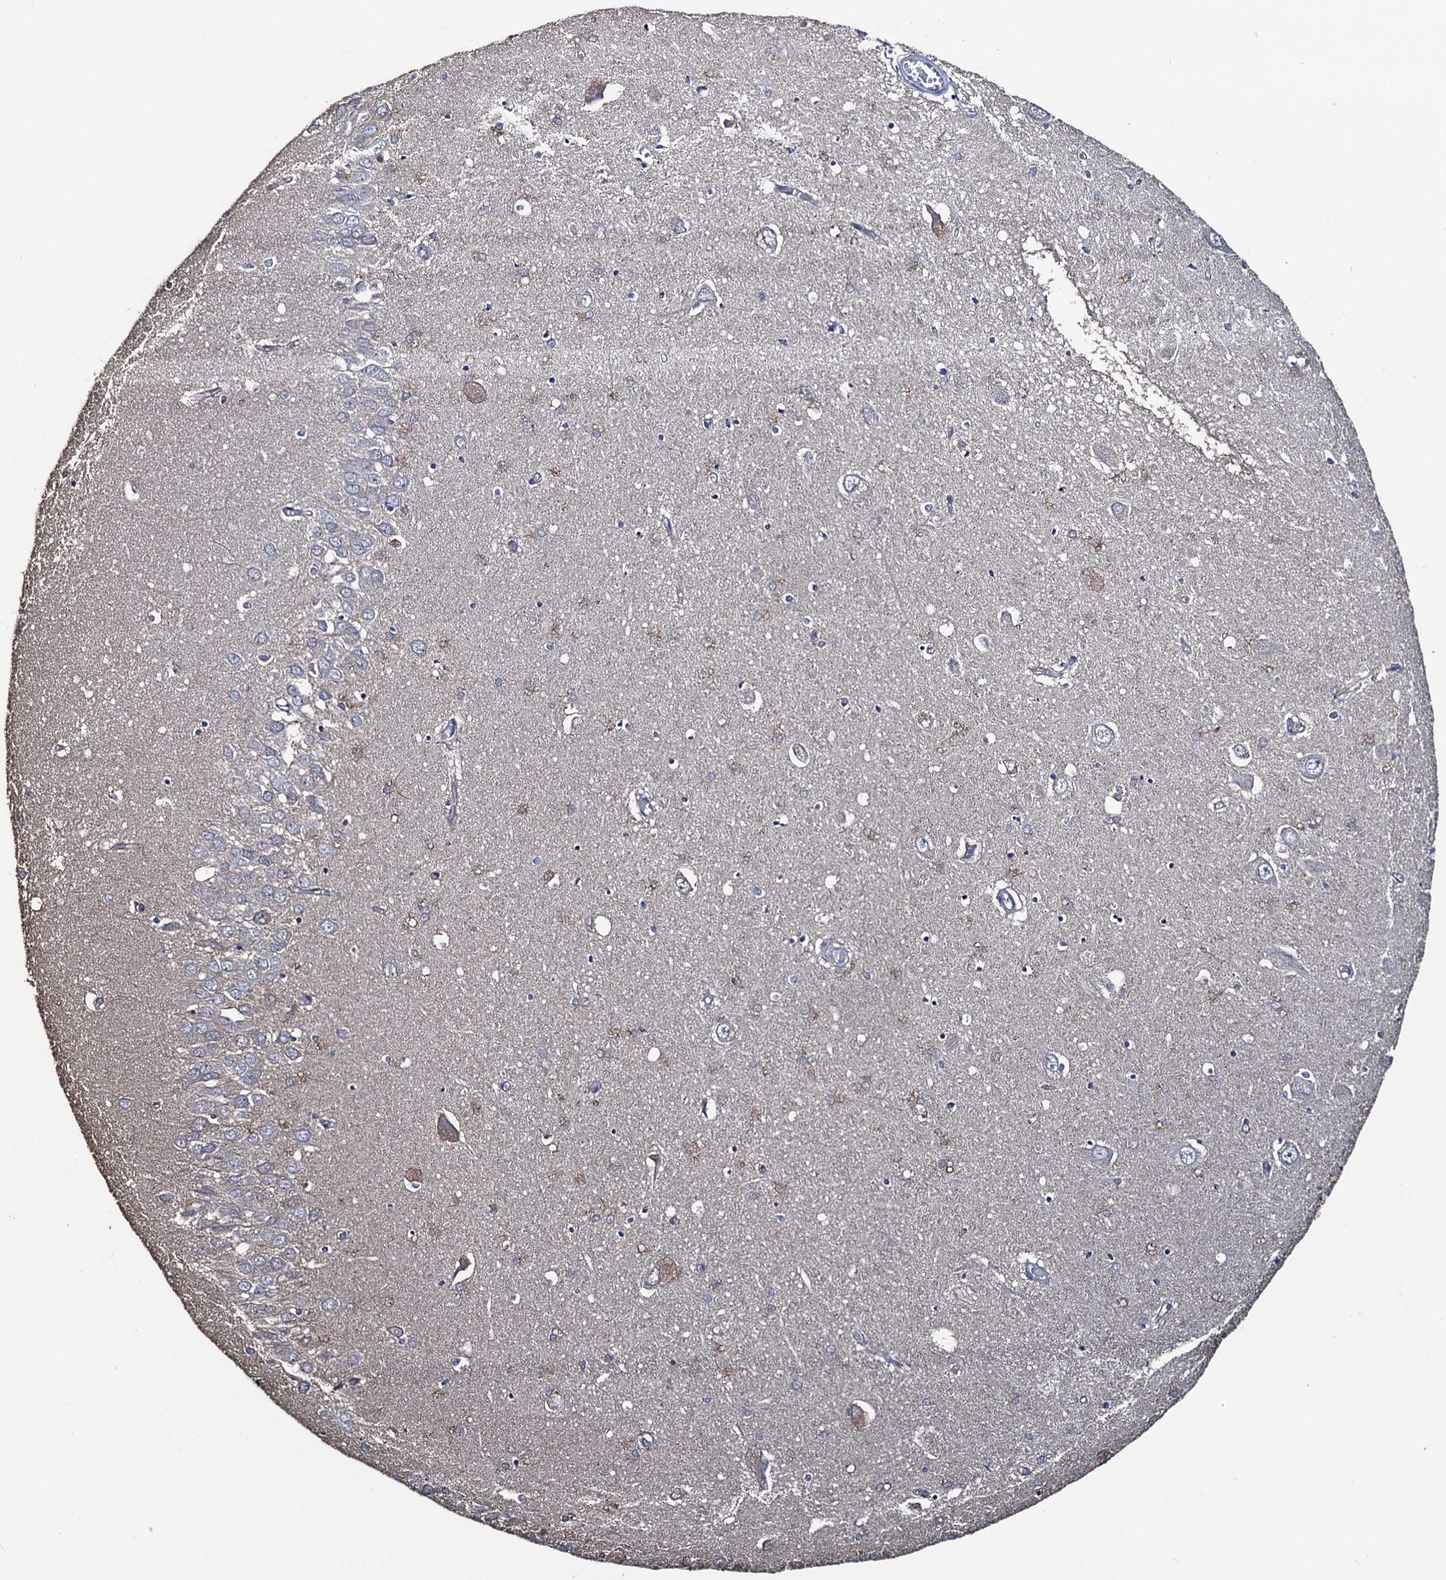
{"staining": {"intensity": "negative", "quantity": "none", "location": "none"}, "tissue": "hippocampus", "cell_type": "Glial cells", "image_type": "normal", "snomed": [{"axis": "morphology", "description": "Normal tissue, NOS"}, {"axis": "topography", "description": "Hippocampus"}], "caption": "Glial cells are negative for protein expression in unremarkable human hippocampus. (Immunohistochemistry (ihc), brightfield microscopy, high magnification).", "gene": "RTKN2", "patient": {"sex": "male", "age": 70}}